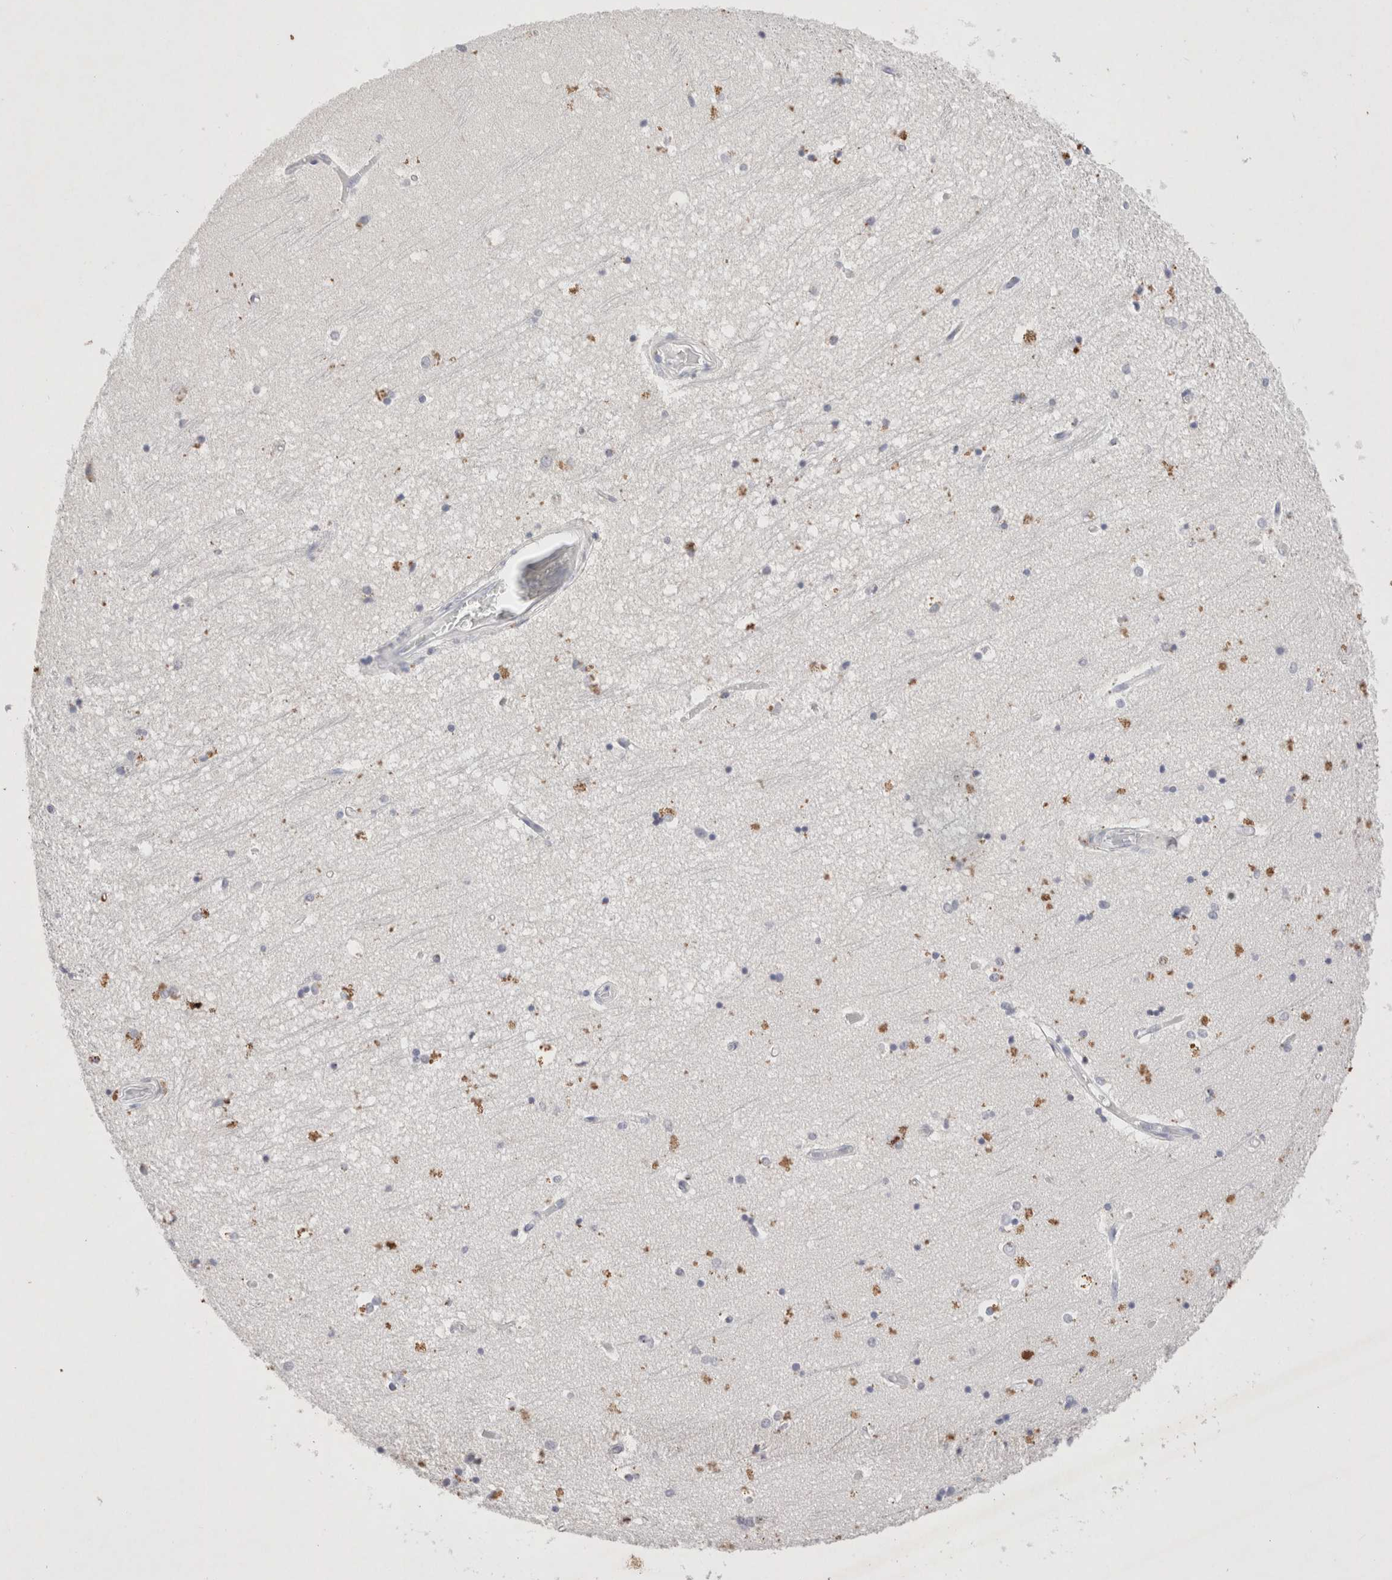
{"staining": {"intensity": "moderate", "quantity": "<25%", "location": "cytoplasmic/membranous"}, "tissue": "hippocampus", "cell_type": "Glial cells", "image_type": "normal", "snomed": [{"axis": "morphology", "description": "Normal tissue, NOS"}, {"axis": "topography", "description": "Hippocampus"}], "caption": "Immunohistochemical staining of benign hippocampus demonstrates low levels of moderate cytoplasmic/membranous expression in approximately <25% of glial cells.", "gene": "EPCAM", "patient": {"sex": "male", "age": 45}}